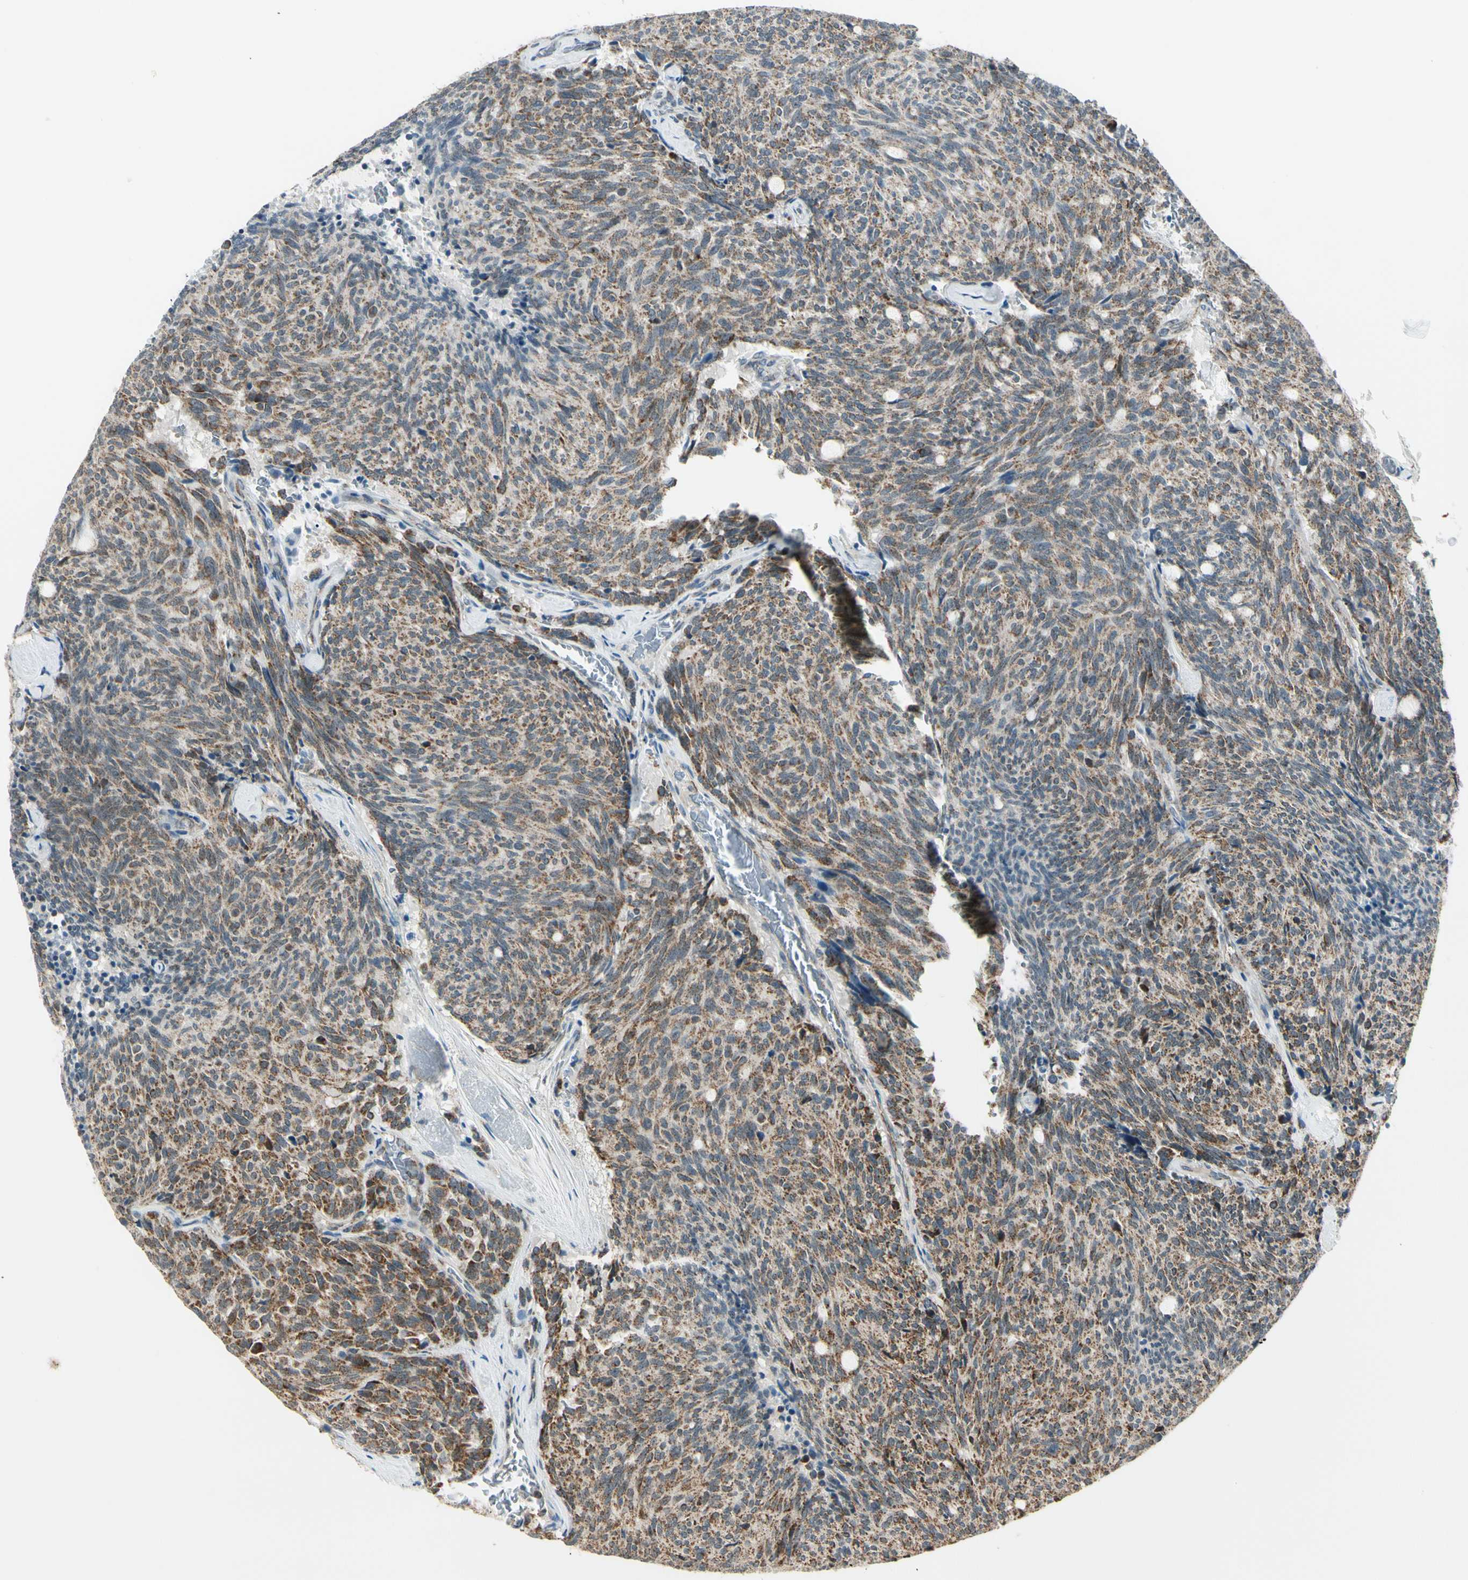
{"staining": {"intensity": "moderate", "quantity": "25%-75%", "location": "cytoplasmic/membranous"}, "tissue": "carcinoid", "cell_type": "Tumor cells", "image_type": "cancer", "snomed": [{"axis": "morphology", "description": "Carcinoid, malignant, NOS"}, {"axis": "topography", "description": "Pancreas"}], "caption": "Carcinoid (malignant) stained with a protein marker displays moderate staining in tumor cells.", "gene": "KHDC4", "patient": {"sex": "female", "age": 54}}